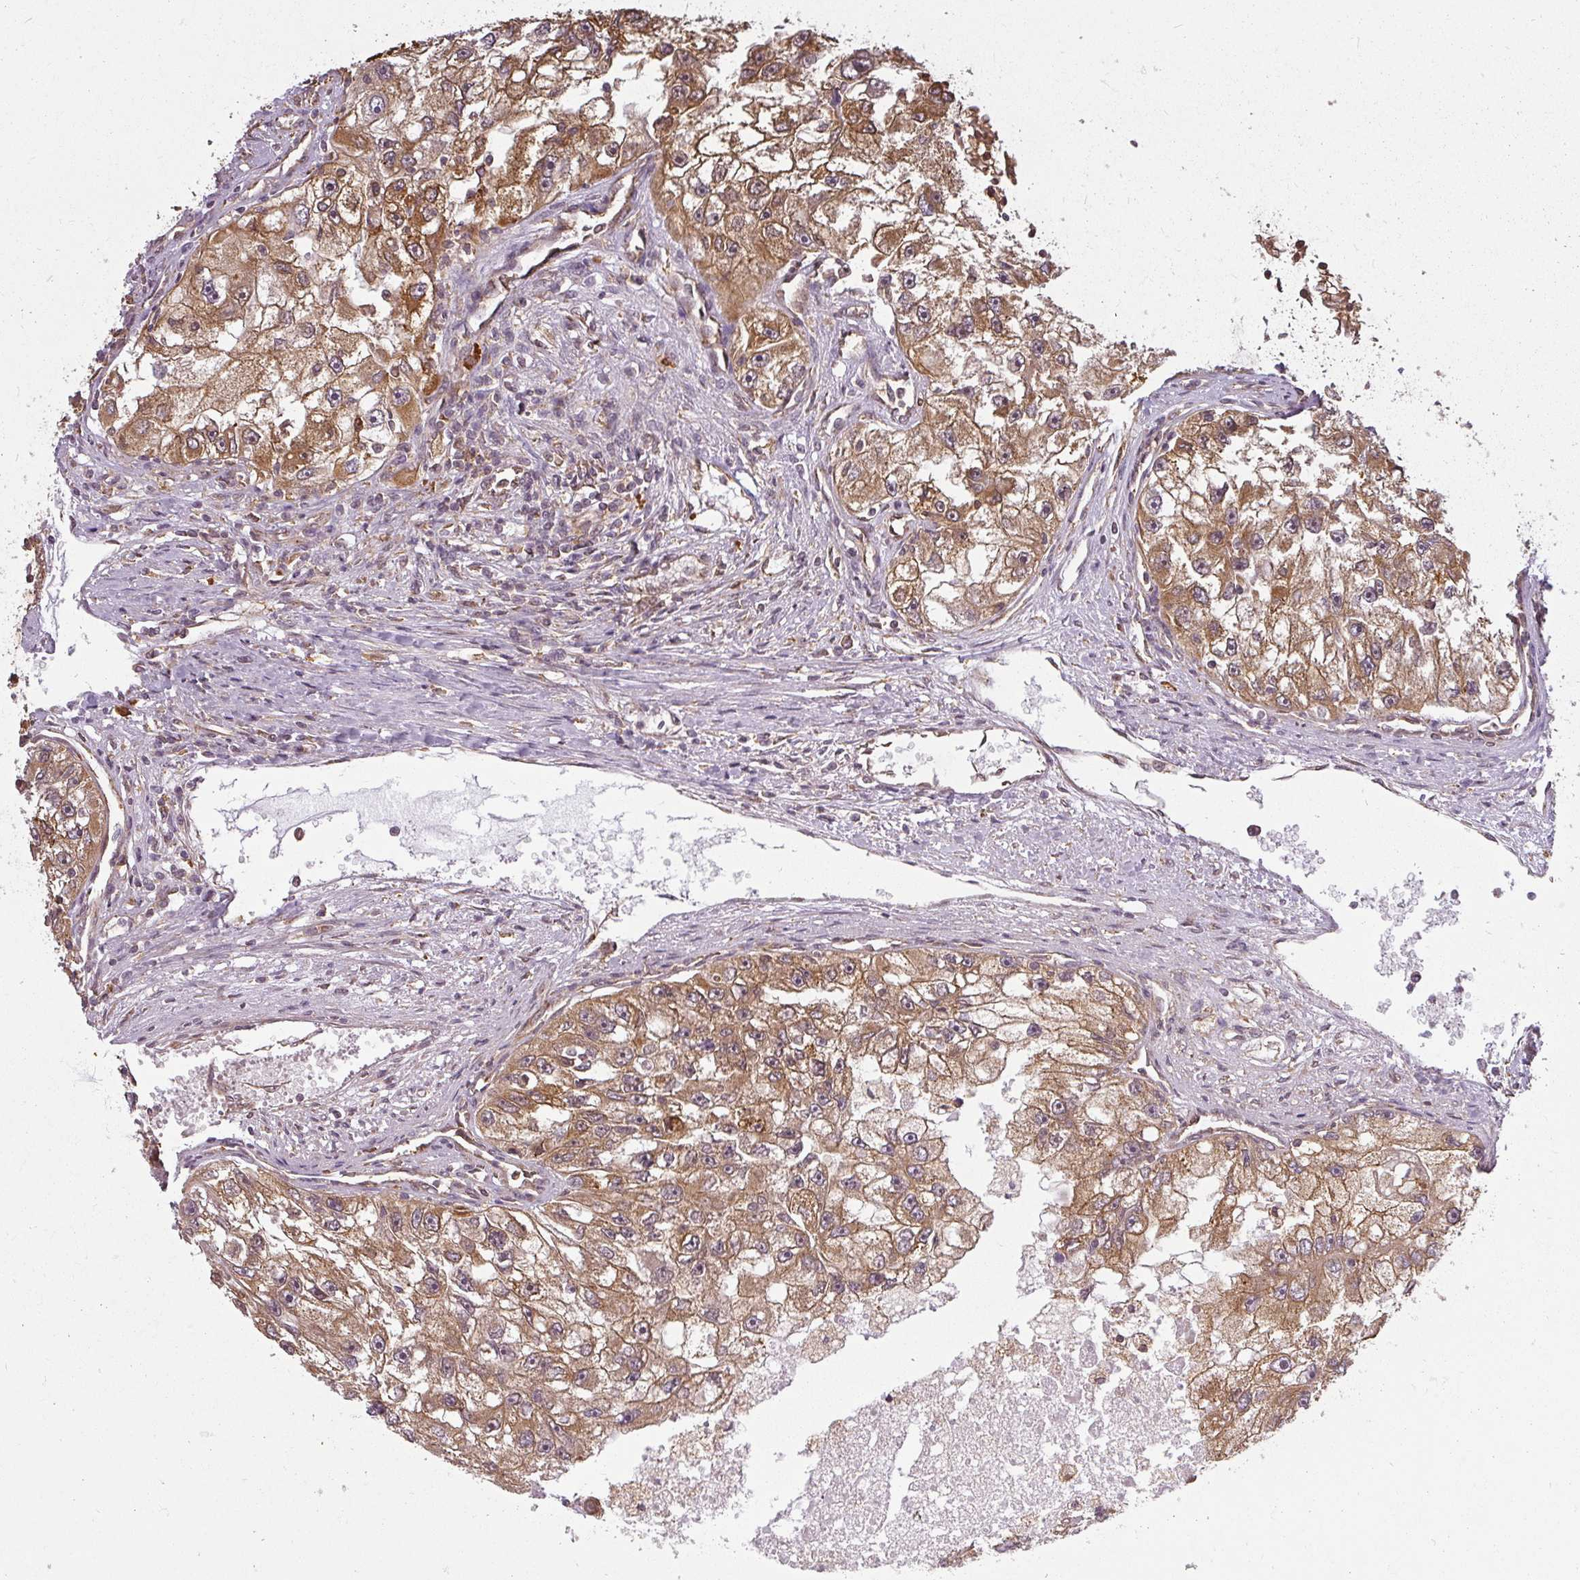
{"staining": {"intensity": "moderate", "quantity": ">75%", "location": "cytoplasmic/membranous"}, "tissue": "renal cancer", "cell_type": "Tumor cells", "image_type": "cancer", "snomed": [{"axis": "morphology", "description": "Adenocarcinoma, NOS"}, {"axis": "topography", "description": "Kidney"}], "caption": "Protein expression analysis of human renal cancer (adenocarcinoma) reveals moderate cytoplasmic/membranous expression in approximately >75% of tumor cells.", "gene": "PPP6R3", "patient": {"sex": "male", "age": 63}}